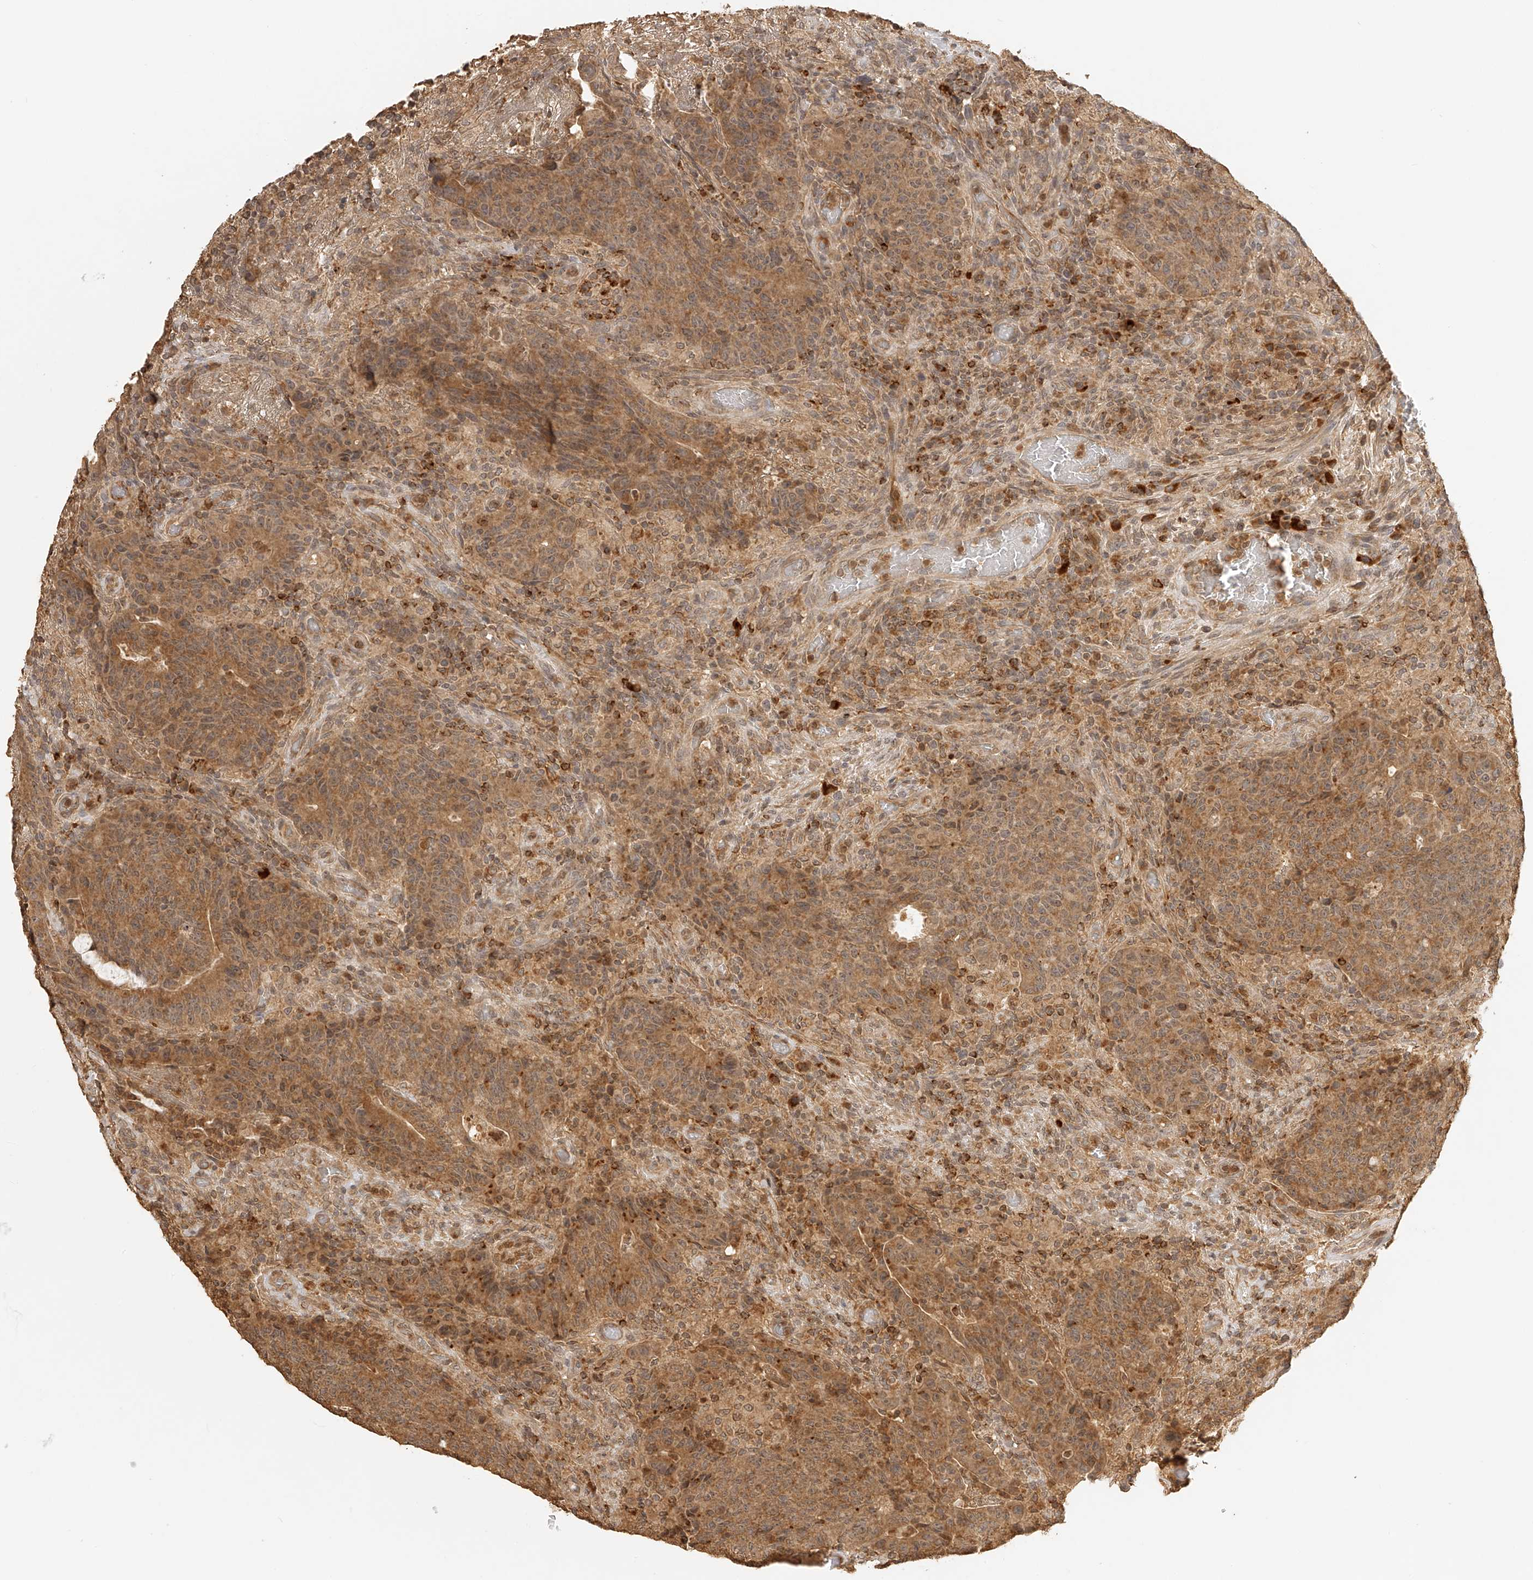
{"staining": {"intensity": "moderate", "quantity": ">75%", "location": "cytoplasmic/membranous"}, "tissue": "colorectal cancer", "cell_type": "Tumor cells", "image_type": "cancer", "snomed": [{"axis": "morphology", "description": "Adenocarcinoma, NOS"}, {"axis": "topography", "description": "Colon"}], "caption": "Protein staining of colorectal adenocarcinoma tissue displays moderate cytoplasmic/membranous expression in about >75% of tumor cells. (DAB IHC with brightfield microscopy, high magnification).", "gene": "BCL2L11", "patient": {"sex": "female", "age": 75}}